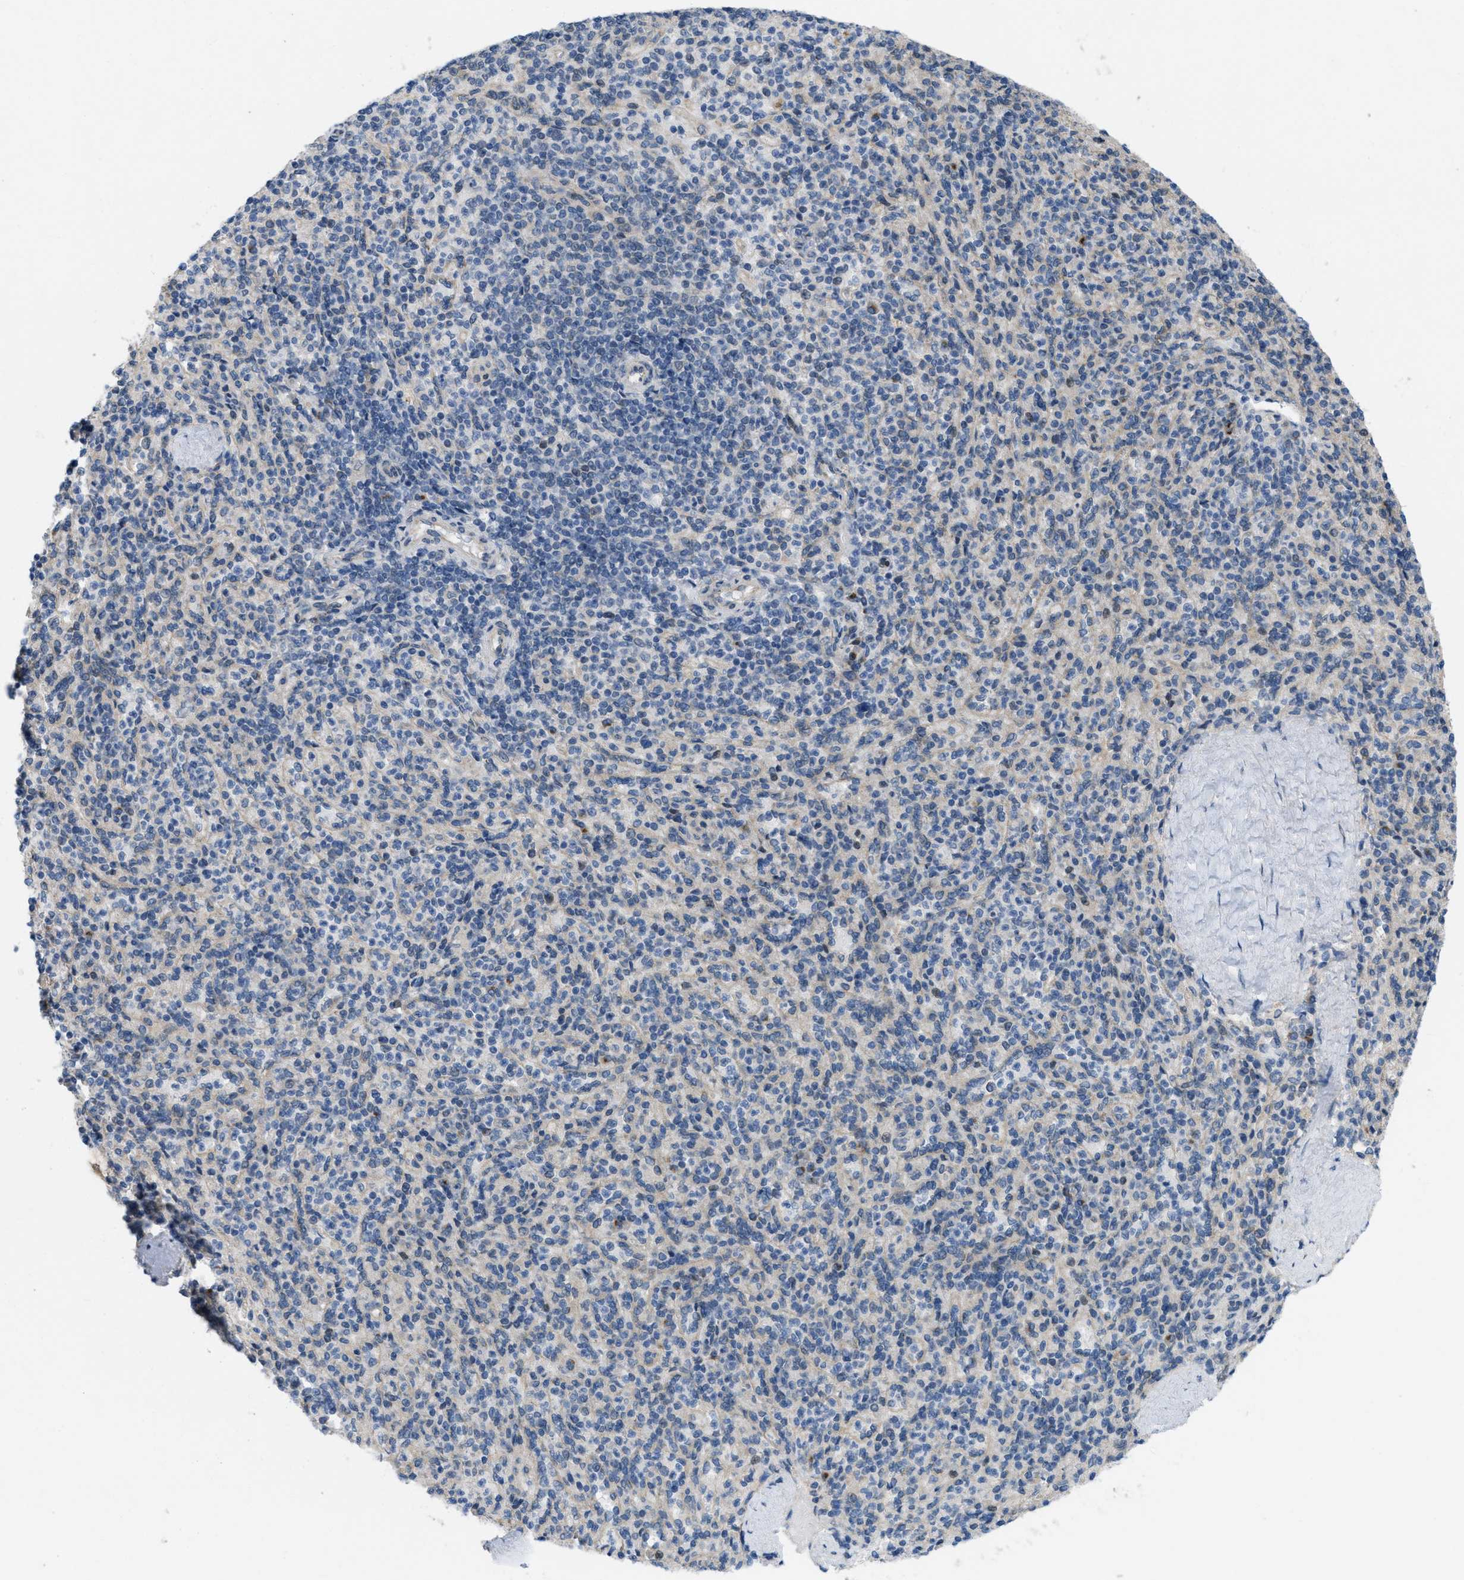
{"staining": {"intensity": "weak", "quantity": "<25%", "location": "cytoplasmic/membranous"}, "tissue": "spleen", "cell_type": "Cells in red pulp", "image_type": "normal", "snomed": [{"axis": "morphology", "description": "Normal tissue, NOS"}, {"axis": "topography", "description": "Spleen"}], "caption": "Unremarkable spleen was stained to show a protein in brown. There is no significant positivity in cells in red pulp. Nuclei are stained in blue.", "gene": "IFNLR1", "patient": {"sex": "male", "age": 36}}